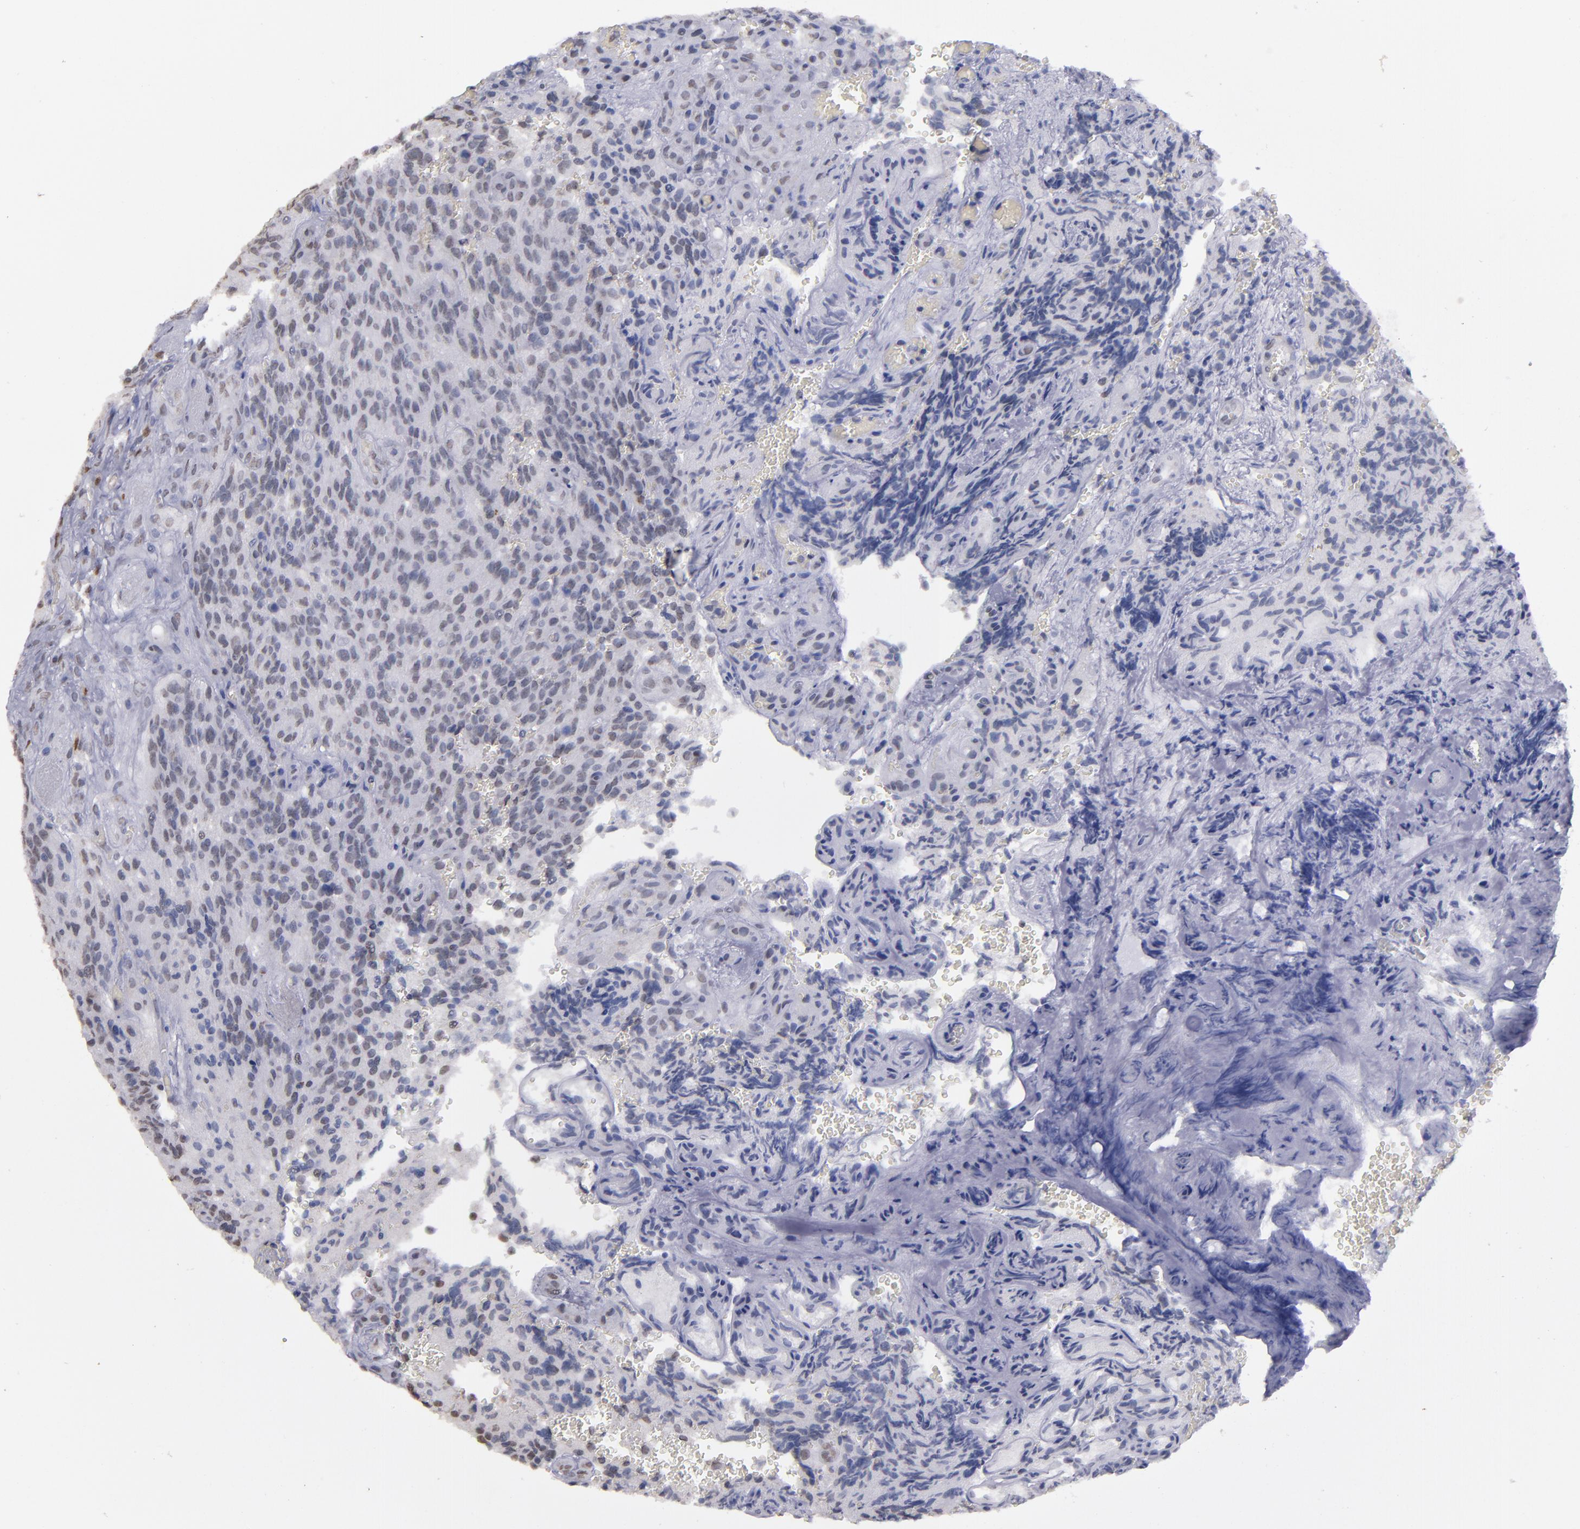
{"staining": {"intensity": "weak", "quantity": "25%-75%", "location": "nuclear"}, "tissue": "glioma", "cell_type": "Tumor cells", "image_type": "cancer", "snomed": [{"axis": "morphology", "description": "Normal tissue, NOS"}, {"axis": "morphology", "description": "Glioma, malignant, High grade"}, {"axis": "topography", "description": "Cerebral cortex"}], "caption": "The histopathology image demonstrates immunohistochemical staining of glioma. There is weak nuclear staining is appreciated in approximately 25%-75% of tumor cells. (Stains: DAB in brown, nuclei in blue, Microscopy: brightfield microscopy at high magnification).", "gene": "IRF4", "patient": {"sex": "male", "age": 56}}